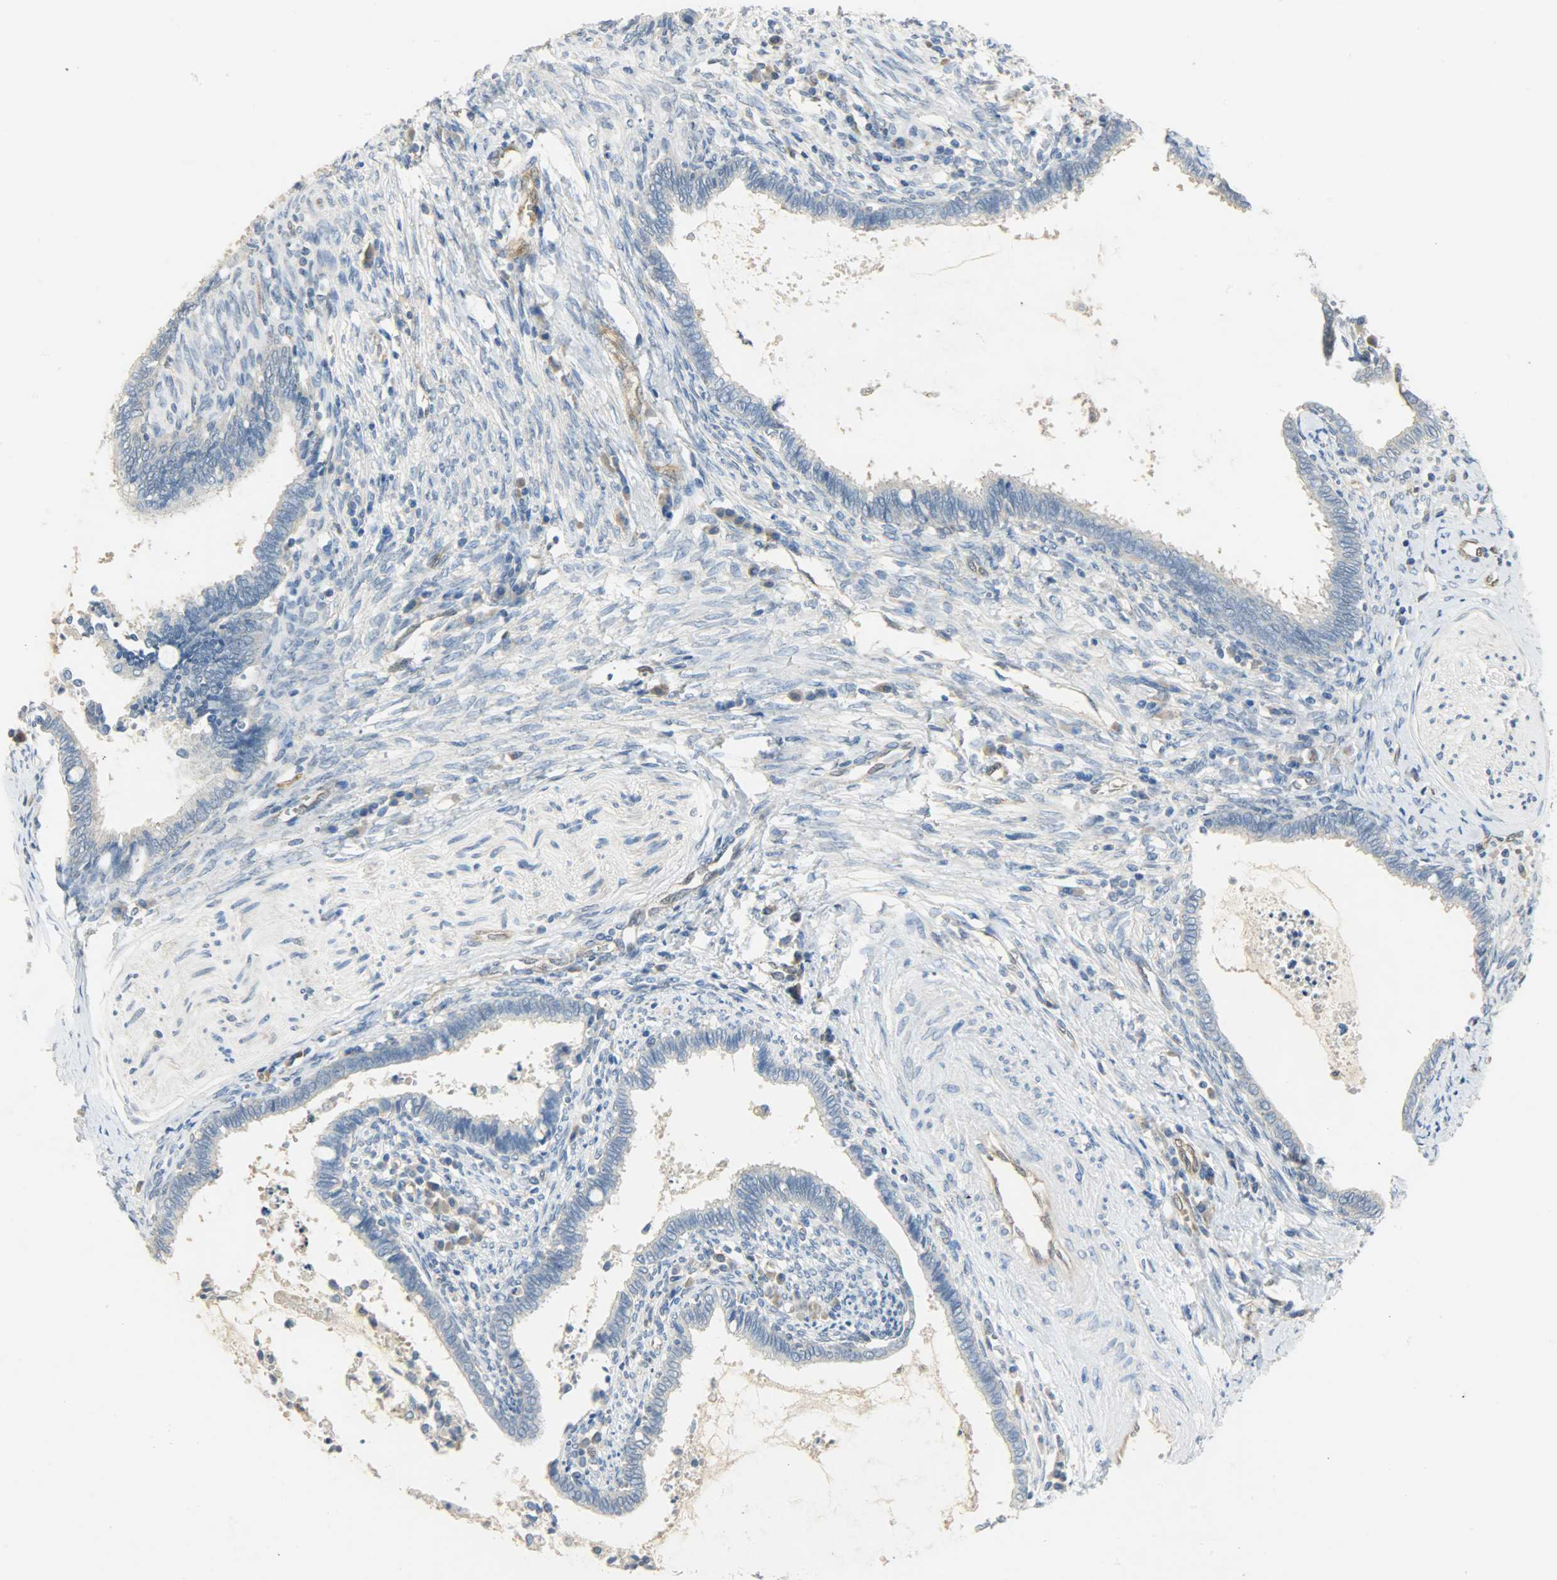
{"staining": {"intensity": "negative", "quantity": "none", "location": "none"}, "tissue": "cervical cancer", "cell_type": "Tumor cells", "image_type": "cancer", "snomed": [{"axis": "morphology", "description": "Adenocarcinoma, NOS"}, {"axis": "topography", "description": "Cervix"}], "caption": "Tumor cells show no significant positivity in cervical cancer (adenocarcinoma).", "gene": "FKBP1A", "patient": {"sex": "female", "age": 44}}